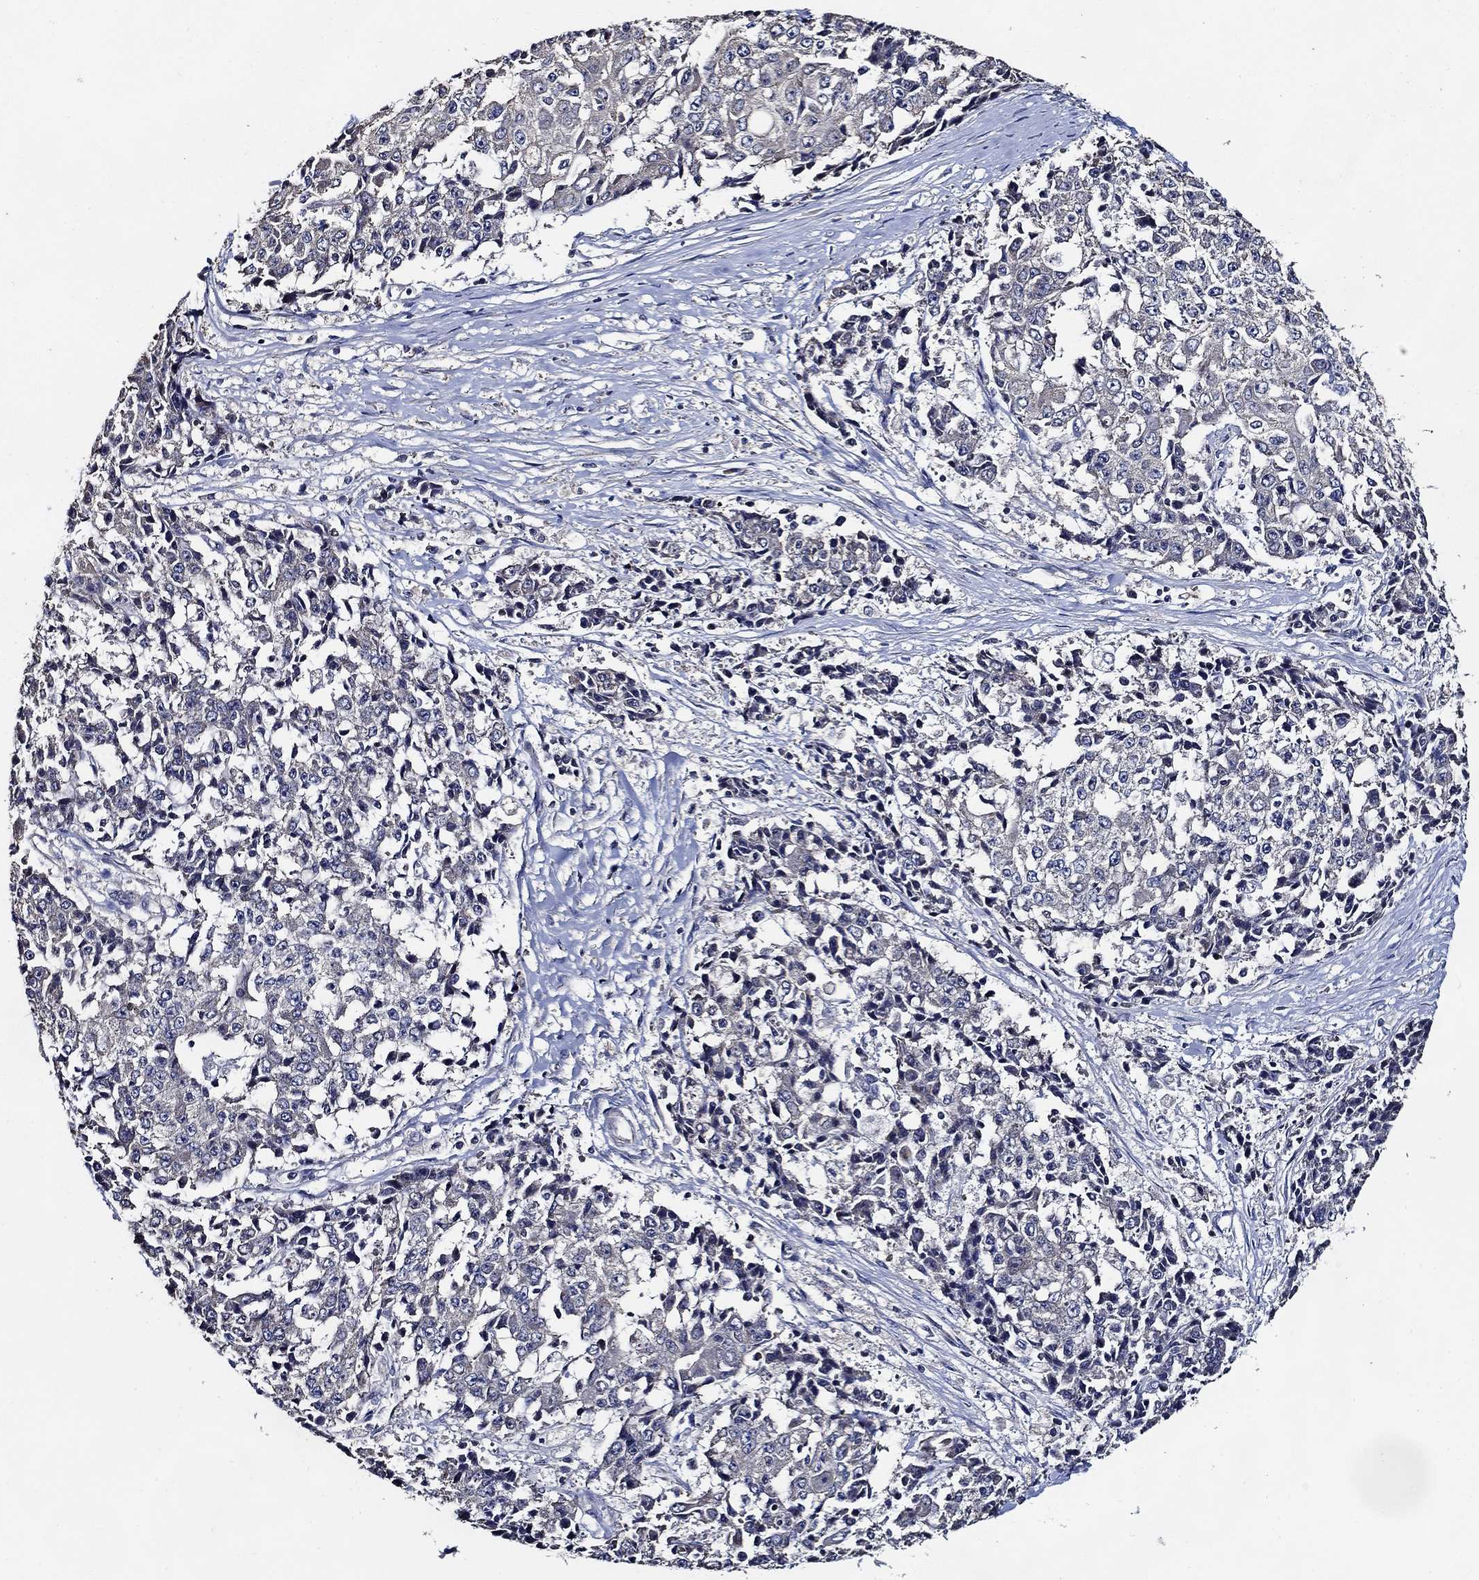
{"staining": {"intensity": "negative", "quantity": "none", "location": "none"}, "tissue": "ovarian cancer", "cell_type": "Tumor cells", "image_type": "cancer", "snomed": [{"axis": "morphology", "description": "Carcinoma, endometroid"}, {"axis": "topography", "description": "Ovary"}], "caption": "Human ovarian cancer stained for a protein using immunohistochemistry (IHC) exhibits no expression in tumor cells.", "gene": "WDR53", "patient": {"sex": "female", "age": 42}}